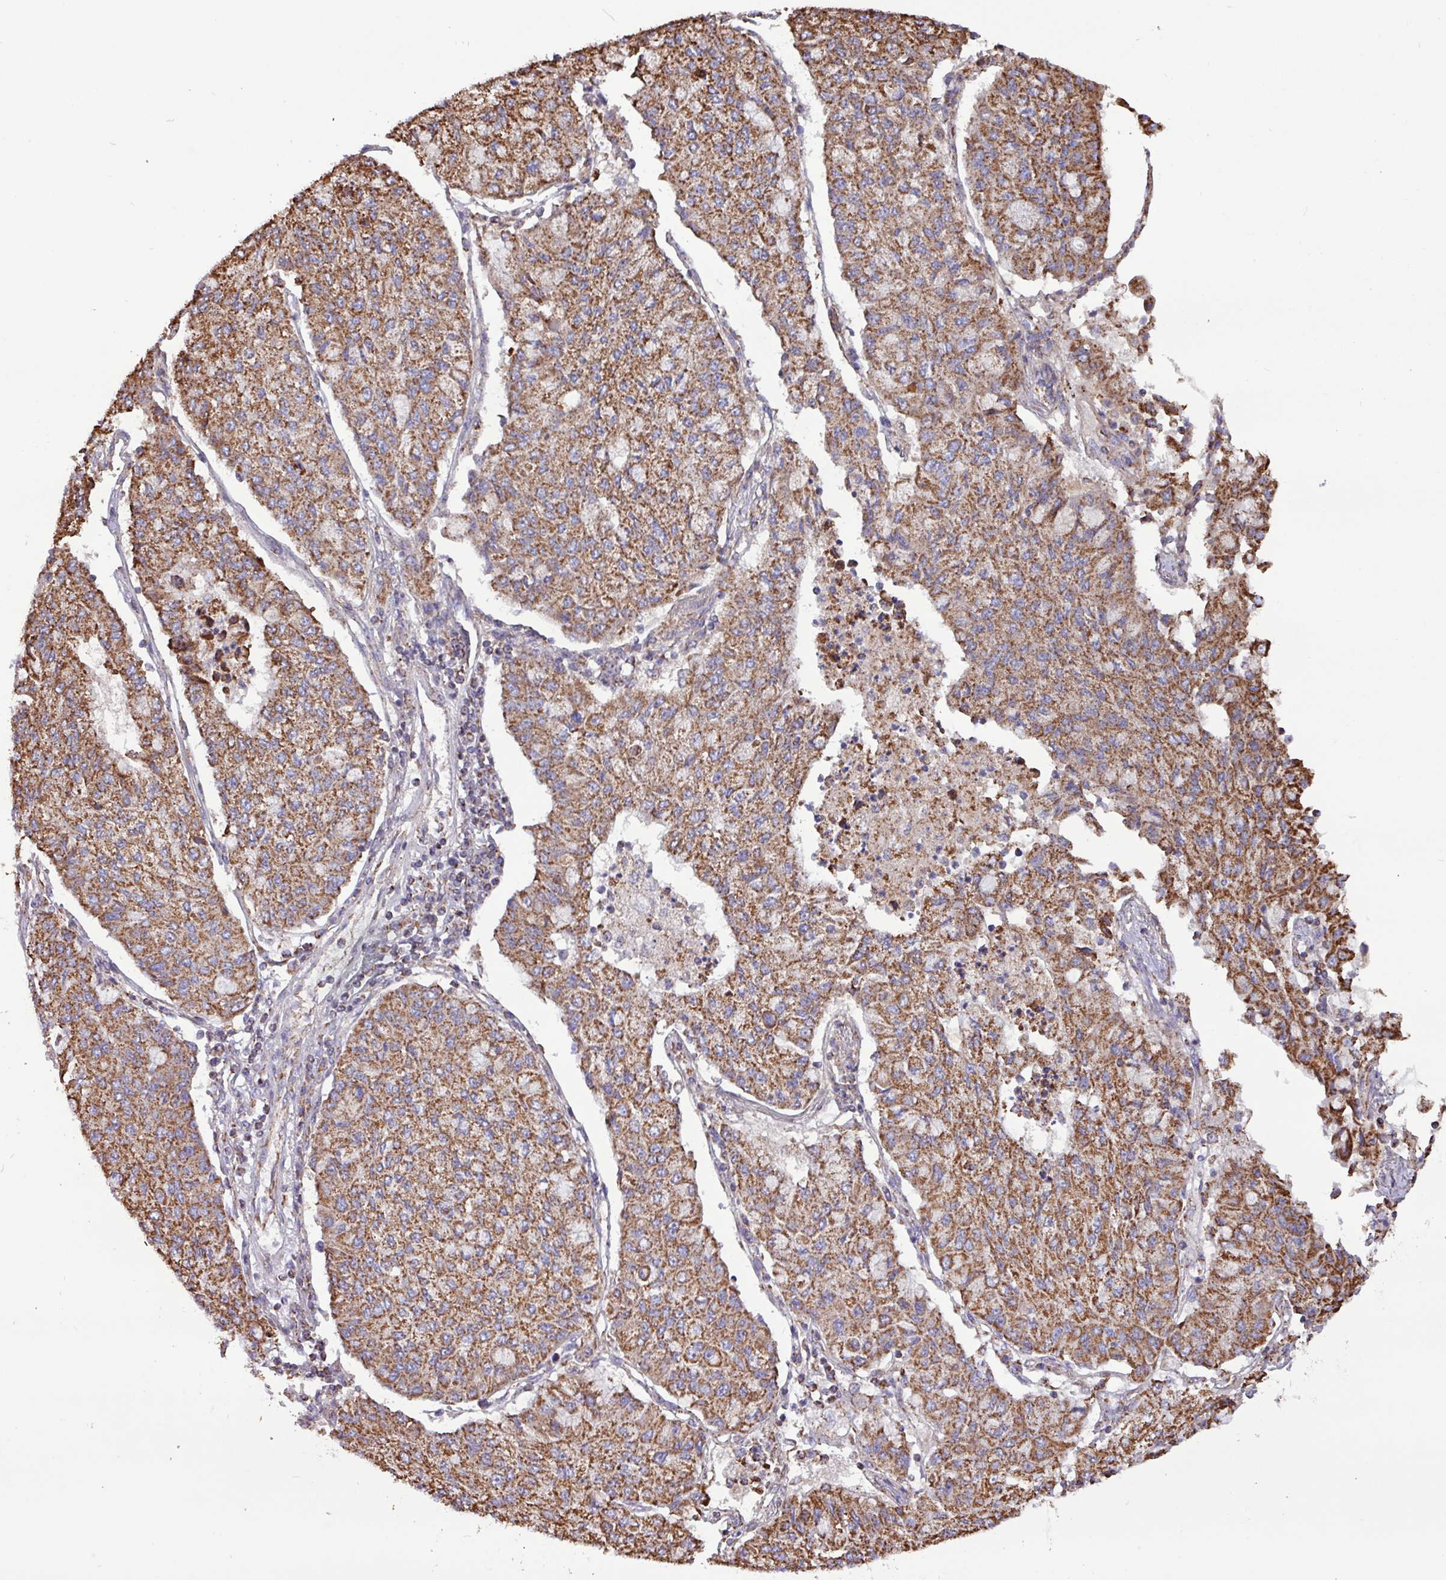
{"staining": {"intensity": "moderate", "quantity": ">75%", "location": "cytoplasmic/membranous"}, "tissue": "lung cancer", "cell_type": "Tumor cells", "image_type": "cancer", "snomed": [{"axis": "morphology", "description": "Squamous cell carcinoma, NOS"}, {"axis": "topography", "description": "Lung"}], "caption": "Lung squamous cell carcinoma stained with DAB (3,3'-diaminobenzidine) immunohistochemistry (IHC) demonstrates medium levels of moderate cytoplasmic/membranous expression in about >75% of tumor cells.", "gene": "RTL3", "patient": {"sex": "male", "age": 74}}